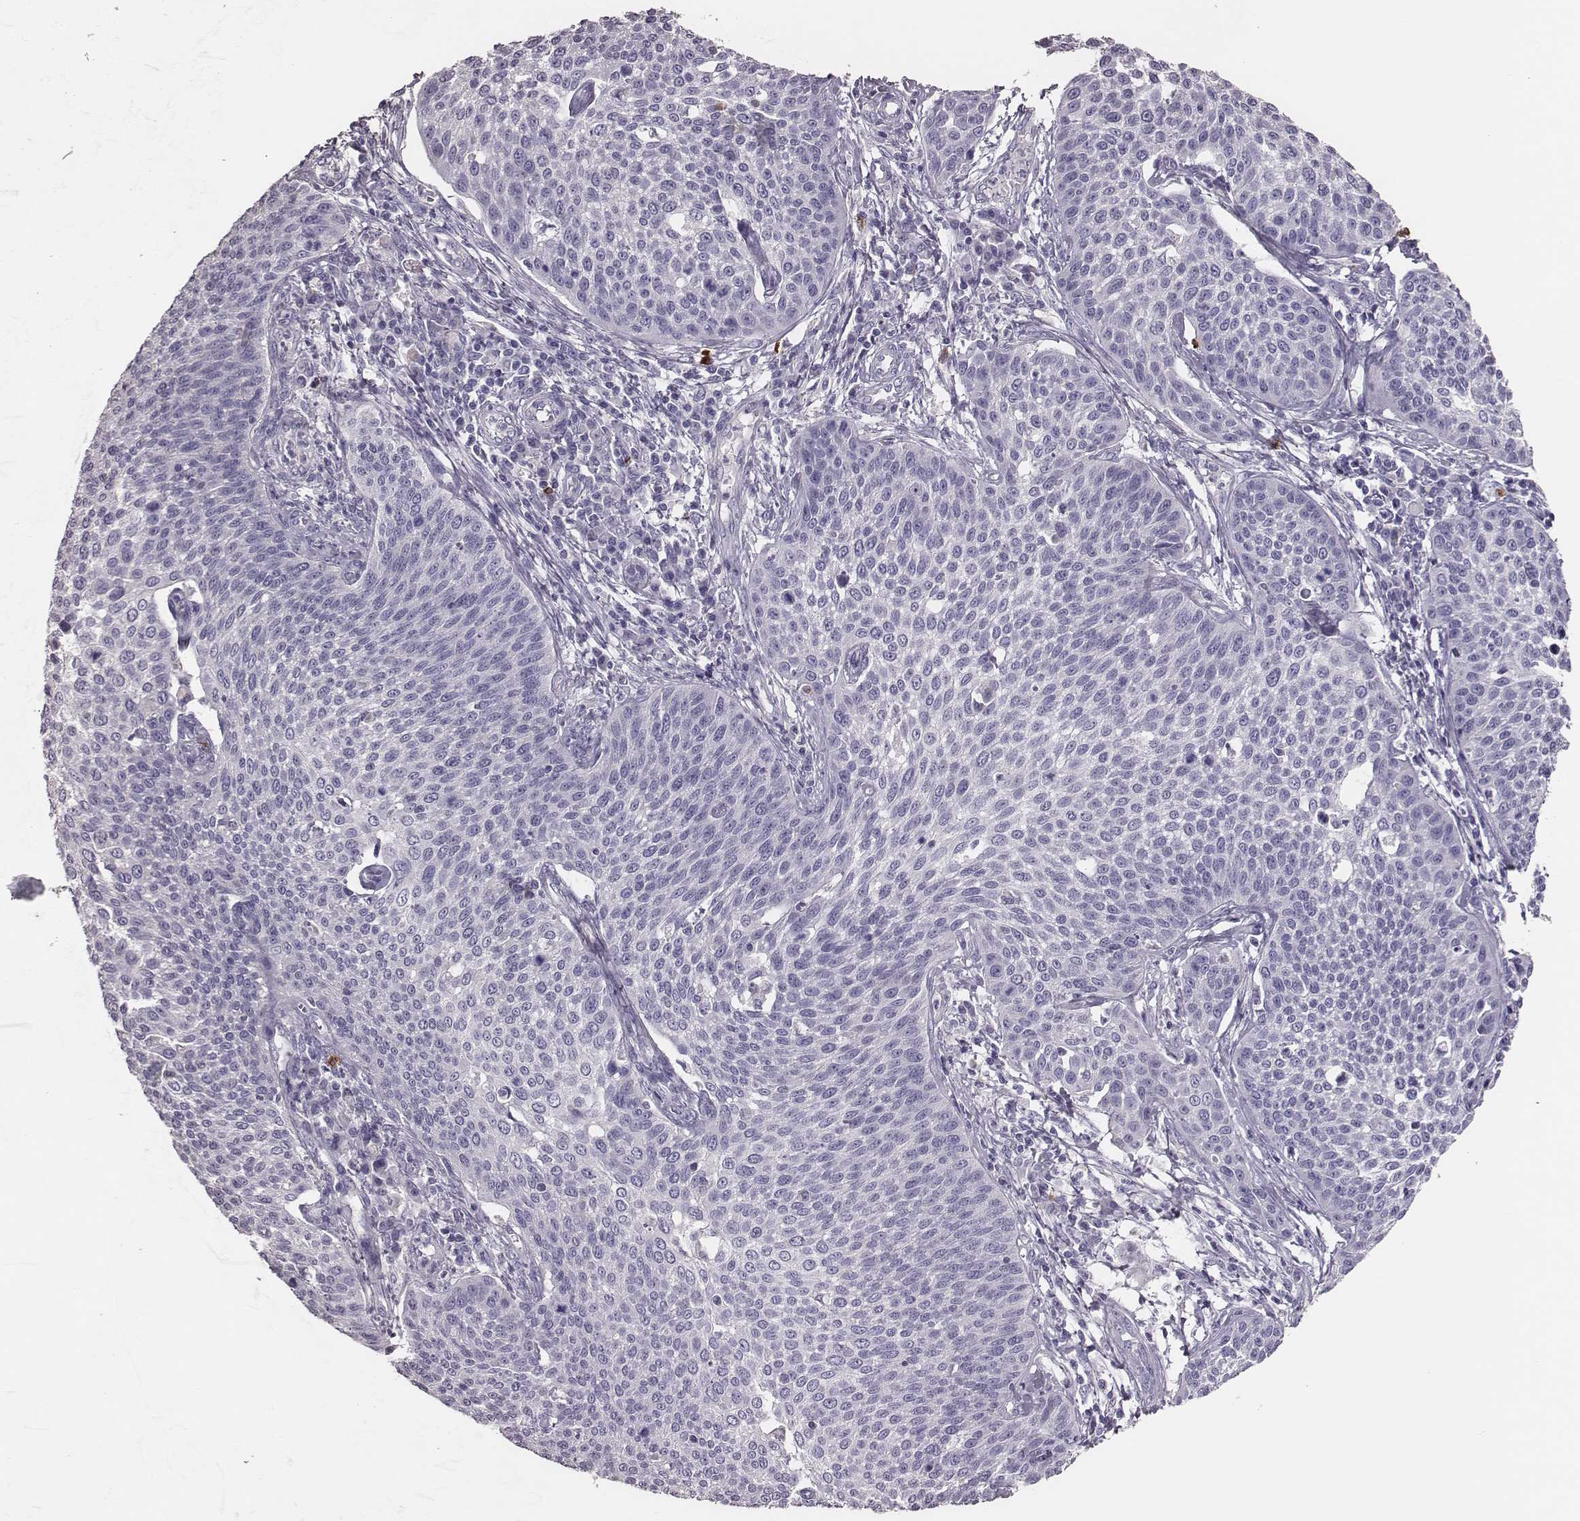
{"staining": {"intensity": "negative", "quantity": "none", "location": "none"}, "tissue": "cervical cancer", "cell_type": "Tumor cells", "image_type": "cancer", "snomed": [{"axis": "morphology", "description": "Squamous cell carcinoma, NOS"}, {"axis": "topography", "description": "Cervix"}], "caption": "Immunohistochemistry (IHC) of cervical cancer (squamous cell carcinoma) reveals no expression in tumor cells.", "gene": "P2RY10", "patient": {"sex": "female", "age": 34}}